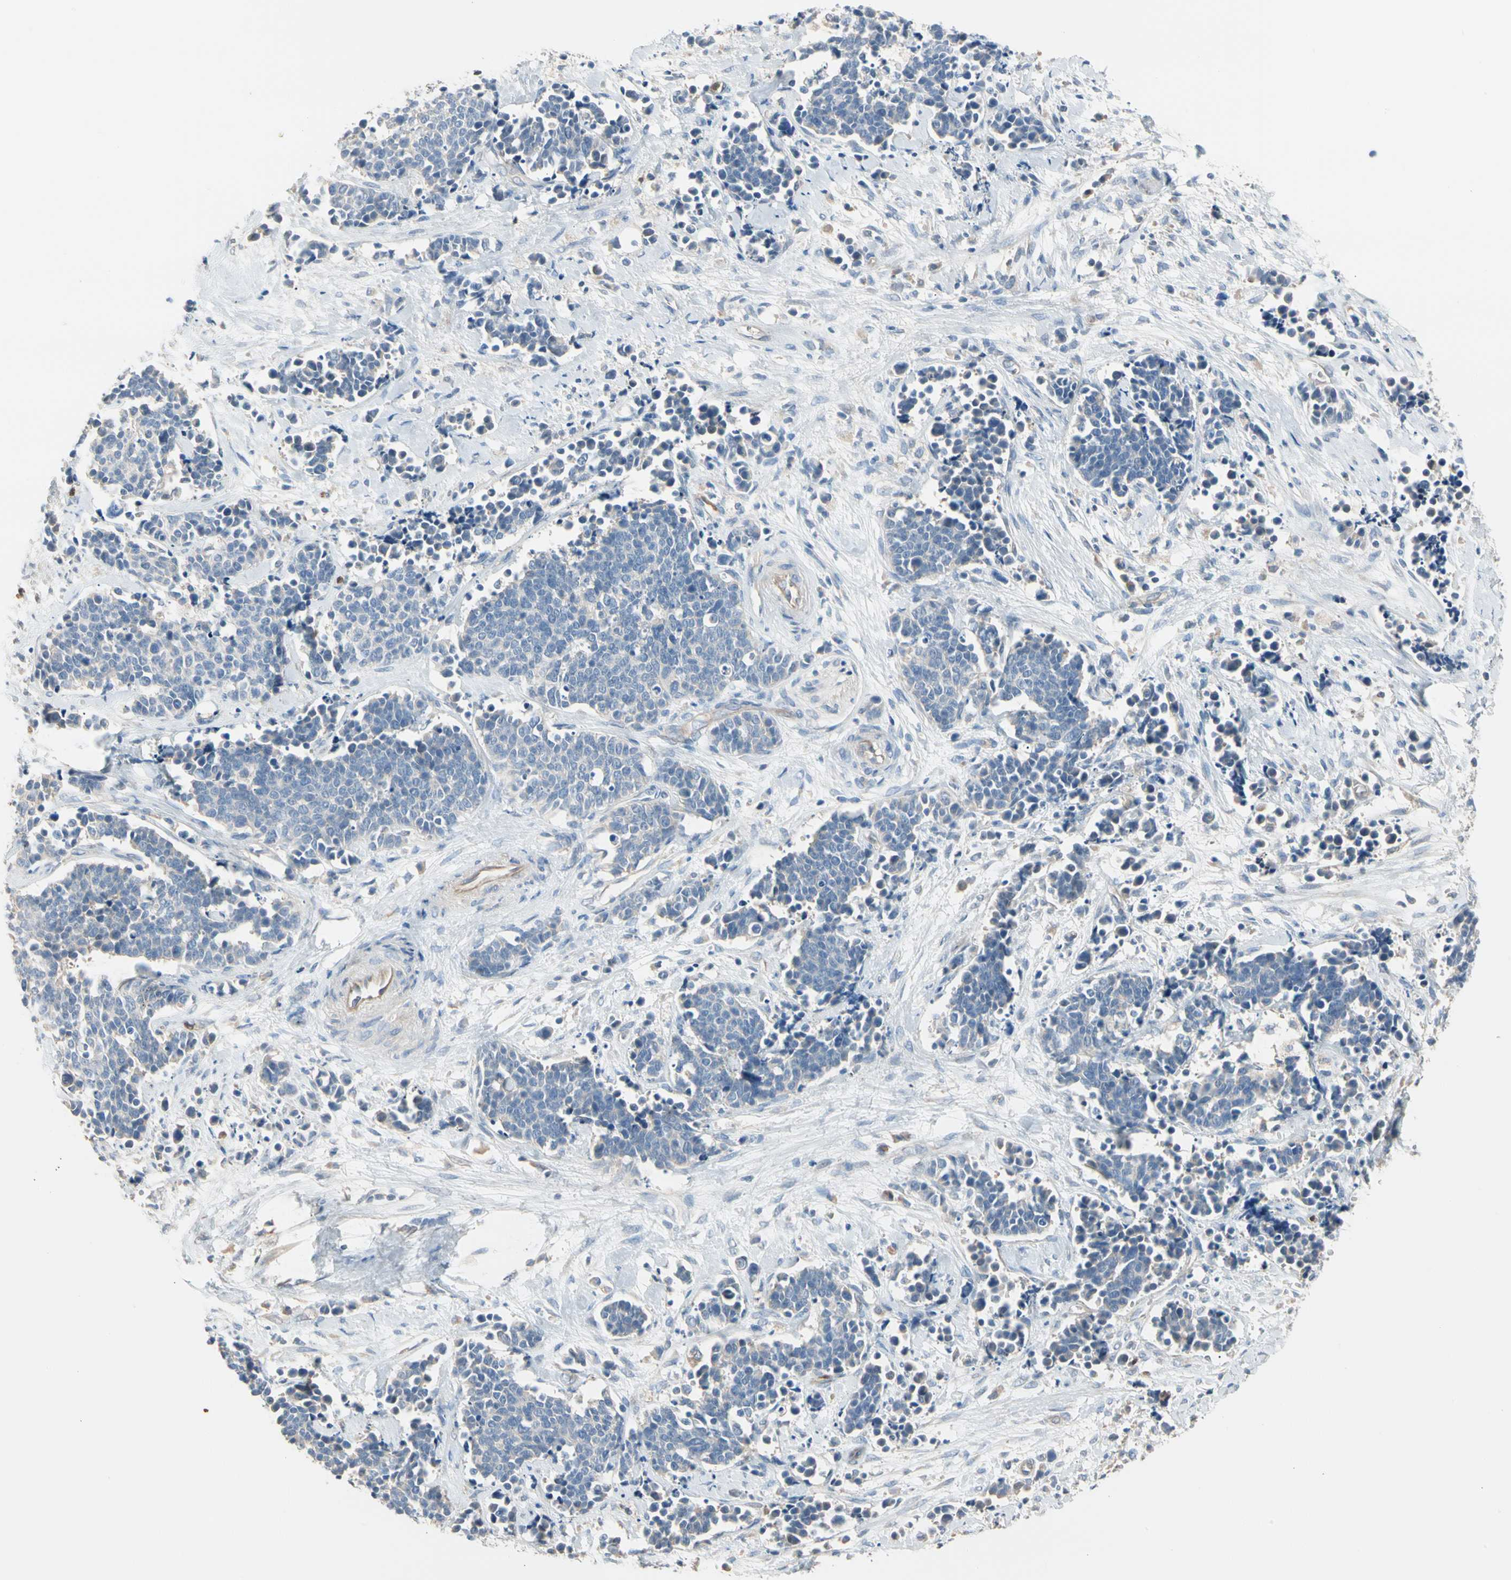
{"staining": {"intensity": "negative", "quantity": "none", "location": "none"}, "tissue": "cervical cancer", "cell_type": "Tumor cells", "image_type": "cancer", "snomed": [{"axis": "morphology", "description": "Squamous cell carcinoma, NOS"}, {"axis": "topography", "description": "Cervix"}], "caption": "The immunohistochemistry photomicrograph has no significant staining in tumor cells of squamous cell carcinoma (cervical) tissue. The staining is performed using DAB (3,3'-diaminobenzidine) brown chromogen with nuclei counter-stained in using hematoxylin.", "gene": "BBOX1", "patient": {"sex": "female", "age": 35}}